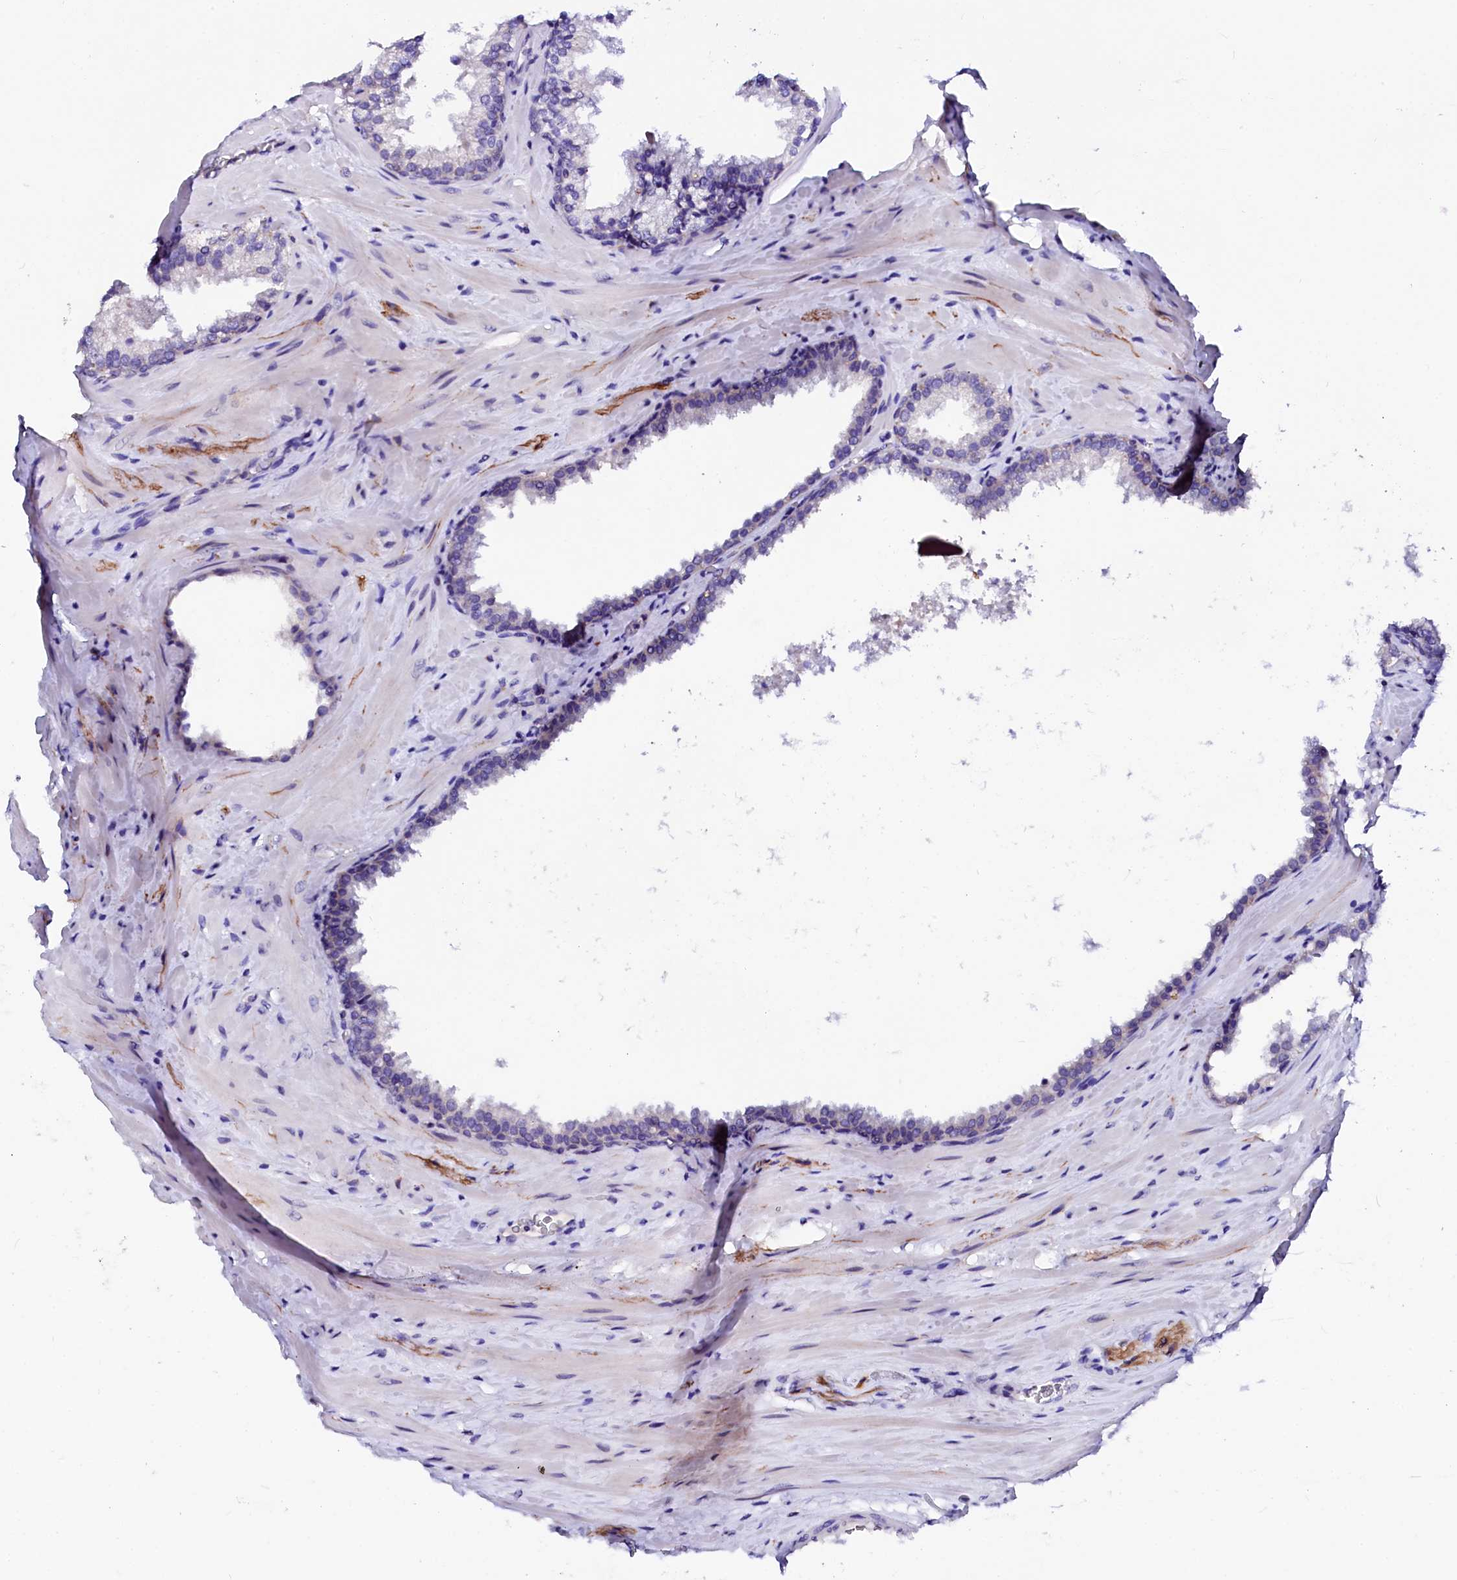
{"staining": {"intensity": "negative", "quantity": "none", "location": "none"}, "tissue": "prostate cancer", "cell_type": "Tumor cells", "image_type": "cancer", "snomed": [{"axis": "morphology", "description": "Adenocarcinoma, High grade"}, {"axis": "topography", "description": "Prostate"}], "caption": "The image shows no significant positivity in tumor cells of prostate cancer.", "gene": "NALF1", "patient": {"sex": "male", "age": 64}}